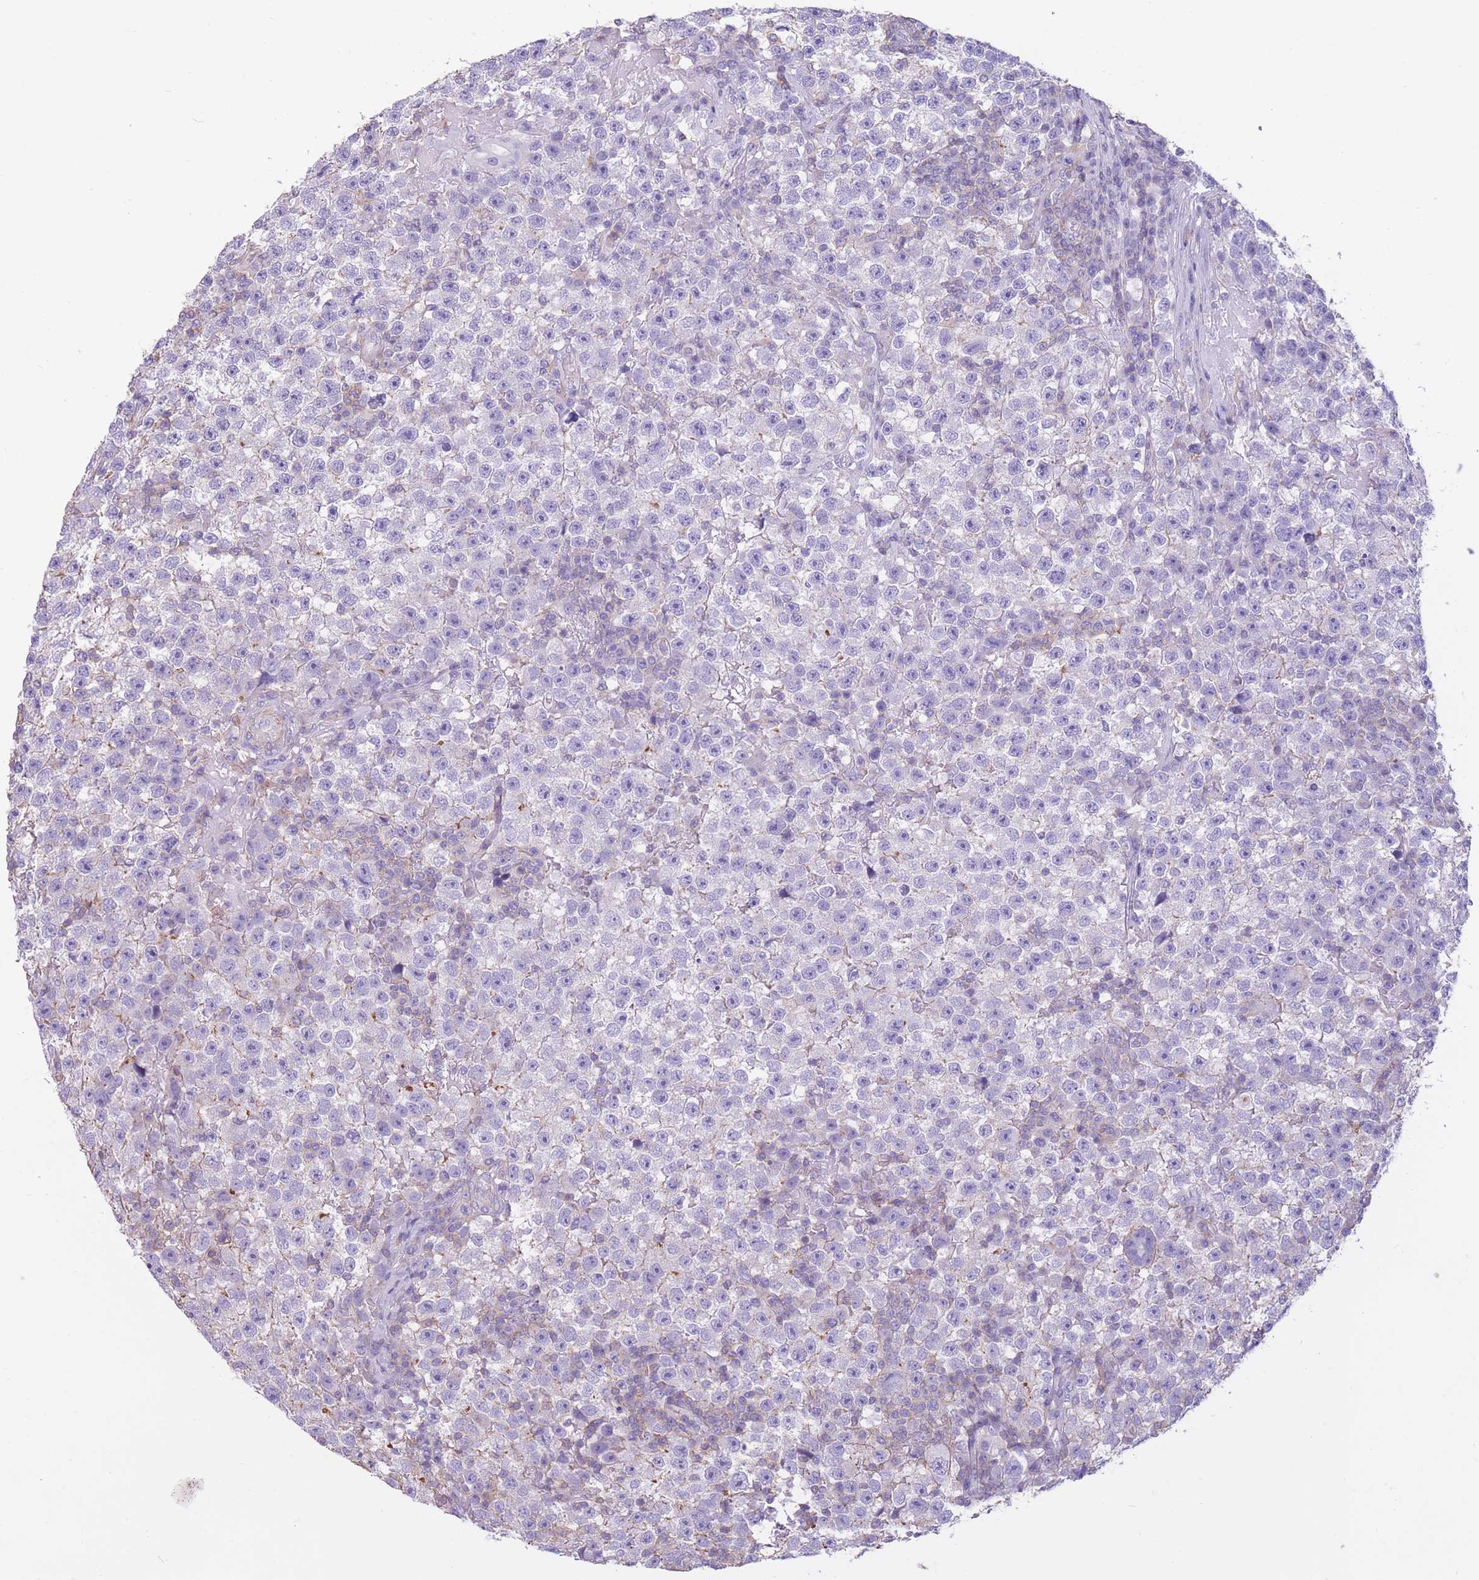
{"staining": {"intensity": "negative", "quantity": "none", "location": "none"}, "tissue": "testis cancer", "cell_type": "Tumor cells", "image_type": "cancer", "snomed": [{"axis": "morphology", "description": "Seminoma, NOS"}, {"axis": "topography", "description": "Testis"}], "caption": "Tumor cells show no significant protein expression in testis seminoma. Nuclei are stained in blue.", "gene": "PDHA1", "patient": {"sex": "male", "age": 22}}